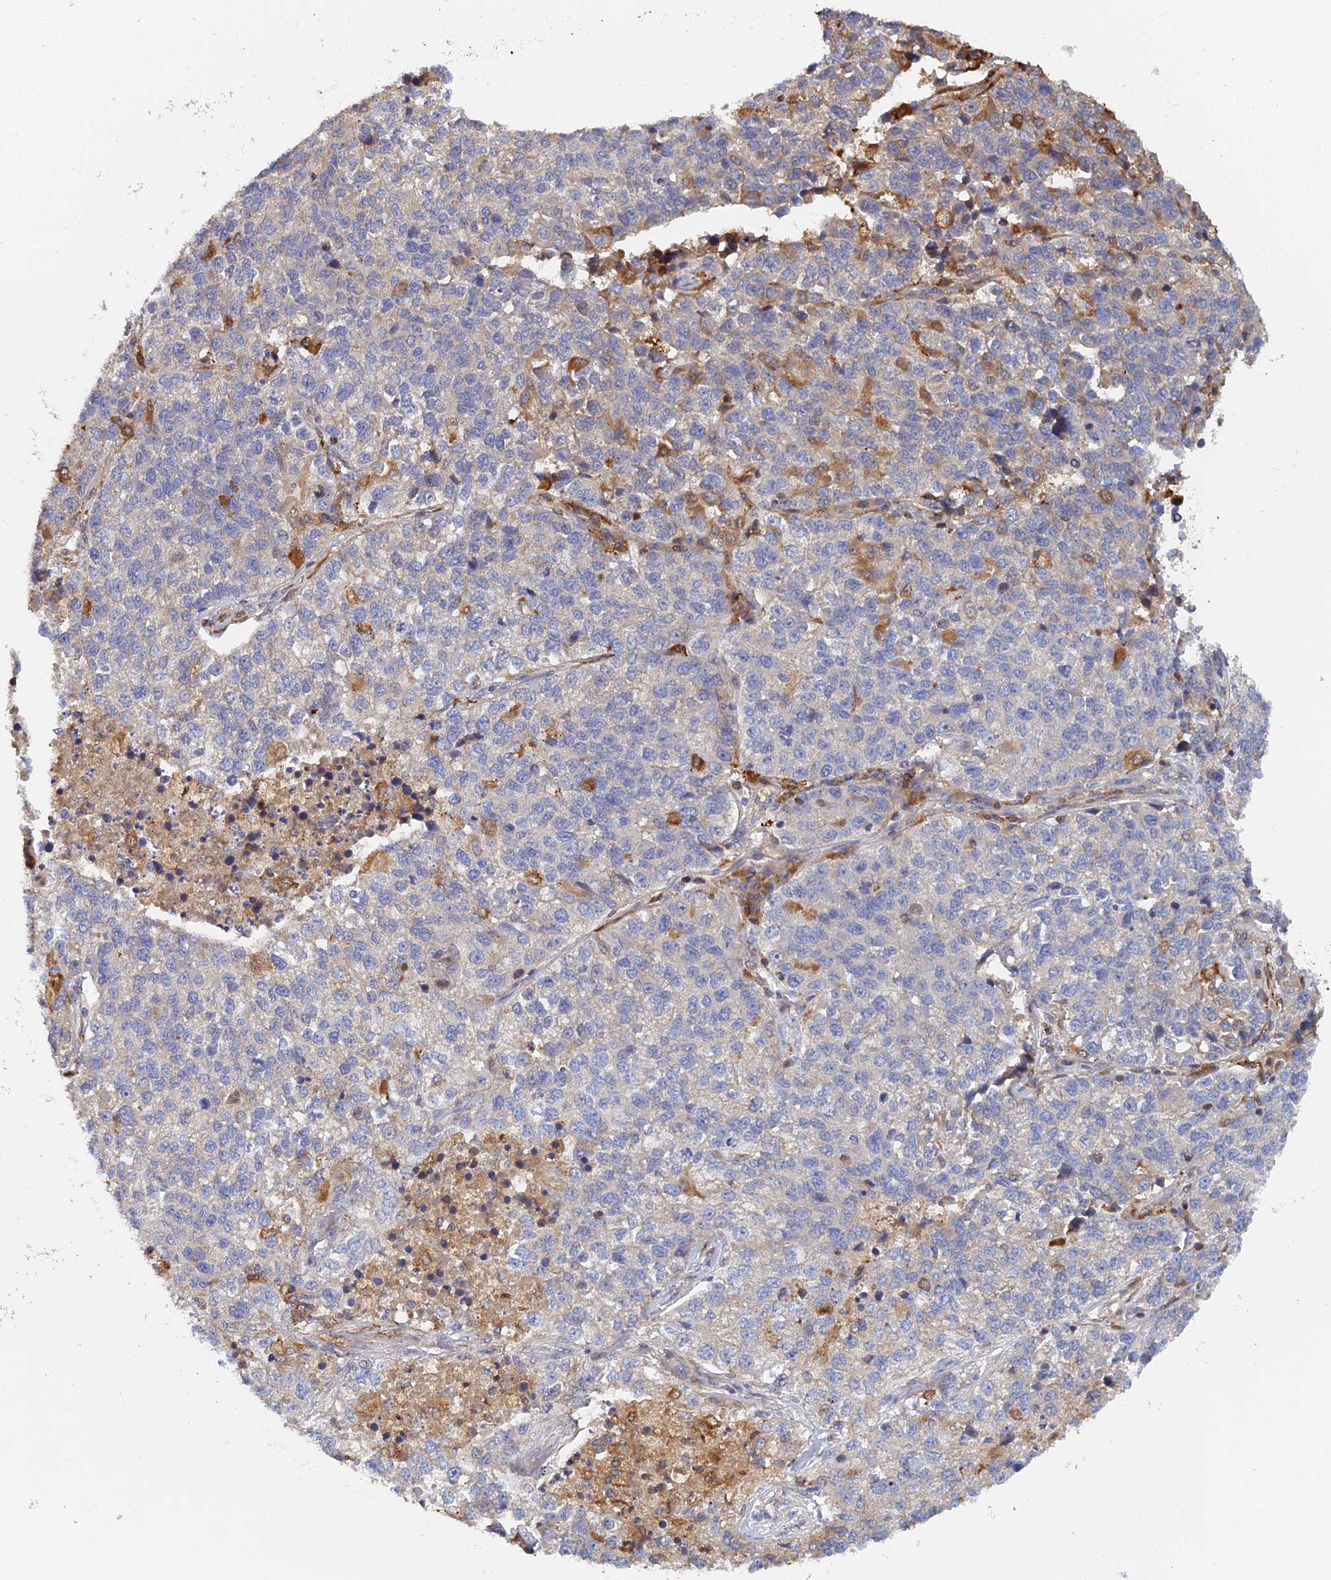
{"staining": {"intensity": "moderate", "quantity": "<25%", "location": "cytoplasmic/membranous"}, "tissue": "lung cancer", "cell_type": "Tumor cells", "image_type": "cancer", "snomed": [{"axis": "morphology", "description": "Adenocarcinoma, NOS"}, {"axis": "topography", "description": "Lung"}], "caption": "Immunohistochemistry of adenocarcinoma (lung) reveals low levels of moderate cytoplasmic/membranous positivity in about <25% of tumor cells.", "gene": "SPATA5L1", "patient": {"sex": "male", "age": 49}}